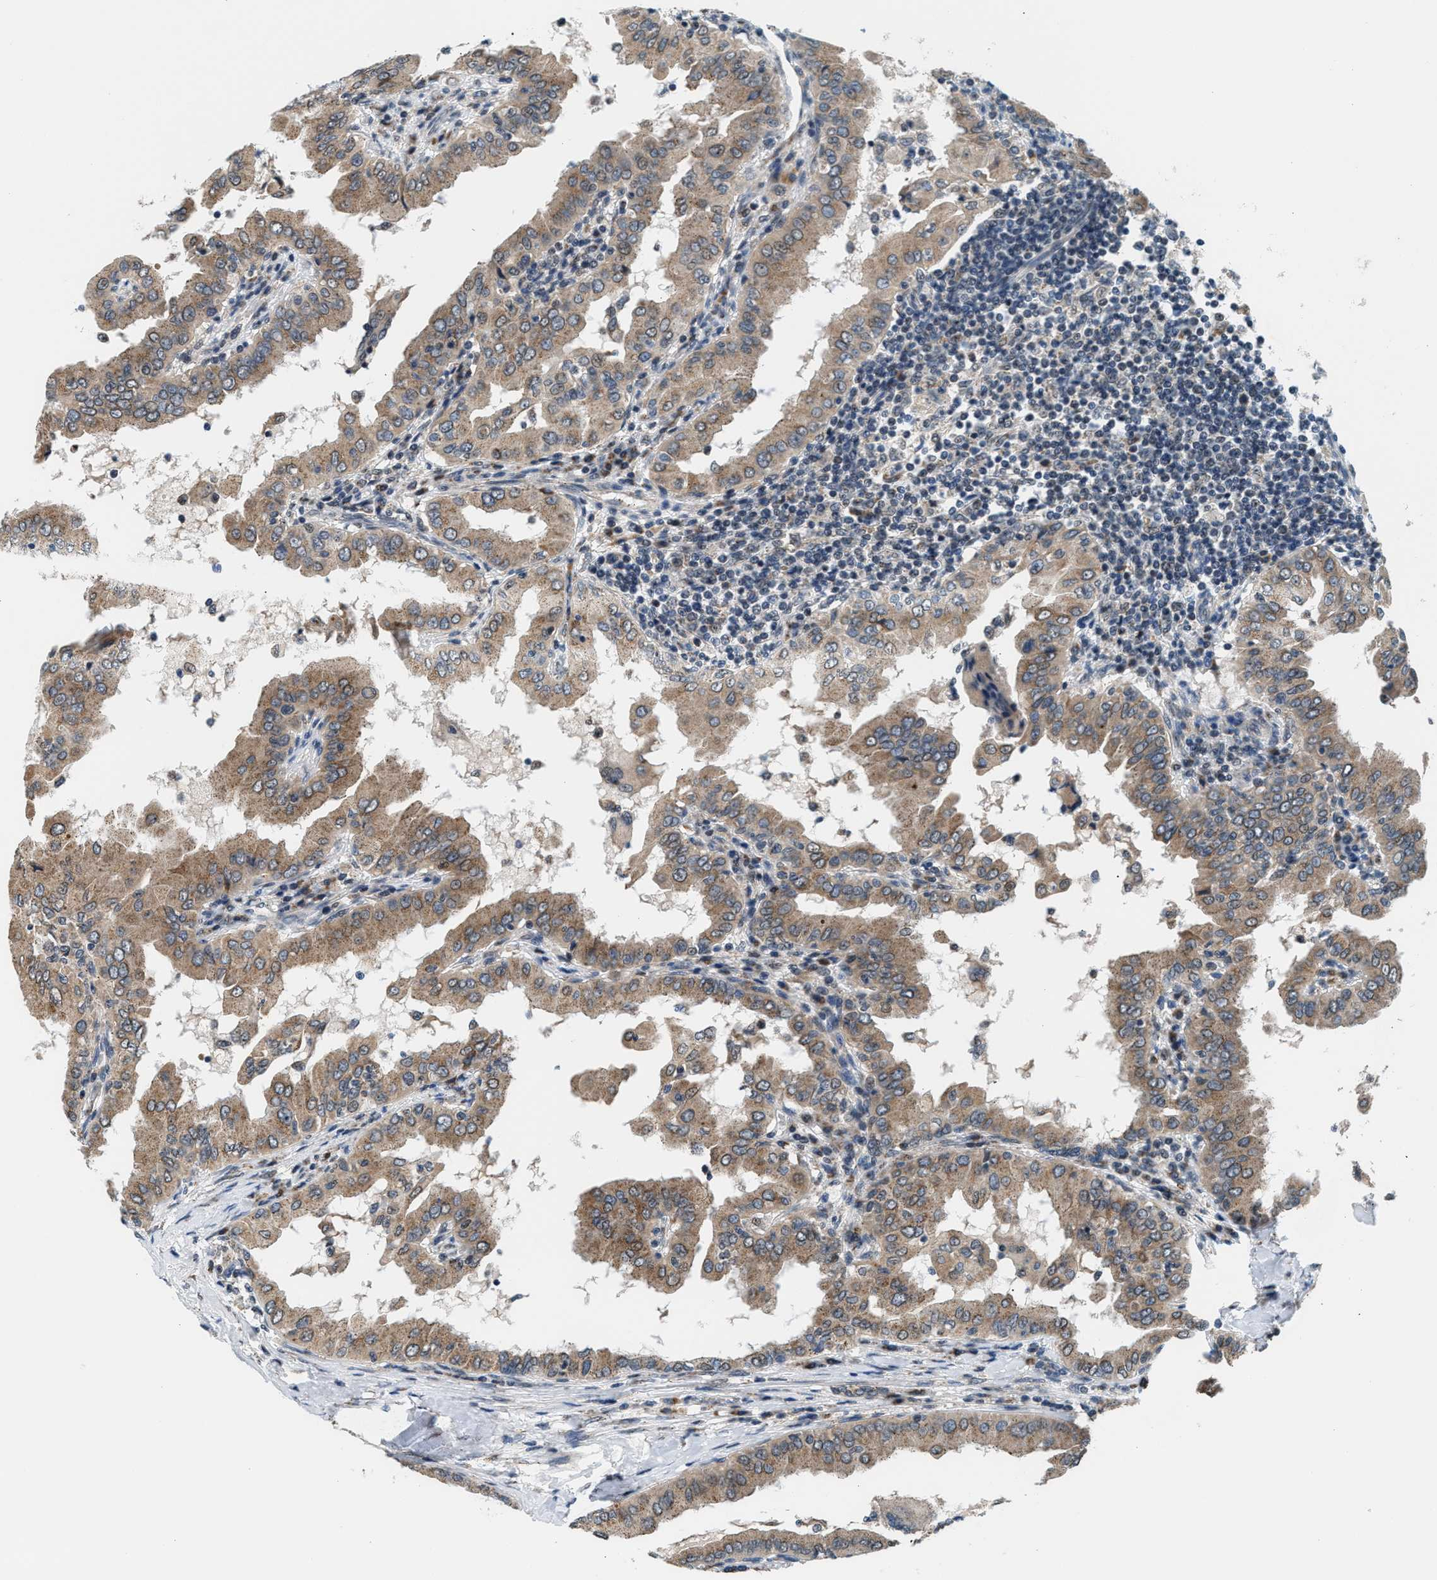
{"staining": {"intensity": "moderate", "quantity": ">75%", "location": "cytoplasmic/membranous"}, "tissue": "thyroid cancer", "cell_type": "Tumor cells", "image_type": "cancer", "snomed": [{"axis": "morphology", "description": "Papillary adenocarcinoma, NOS"}, {"axis": "topography", "description": "Thyroid gland"}], "caption": "An immunohistochemistry (IHC) histopathology image of tumor tissue is shown. Protein staining in brown labels moderate cytoplasmic/membranous positivity in thyroid cancer (papillary adenocarcinoma) within tumor cells.", "gene": "KCNMB2", "patient": {"sex": "male", "age": 33}}